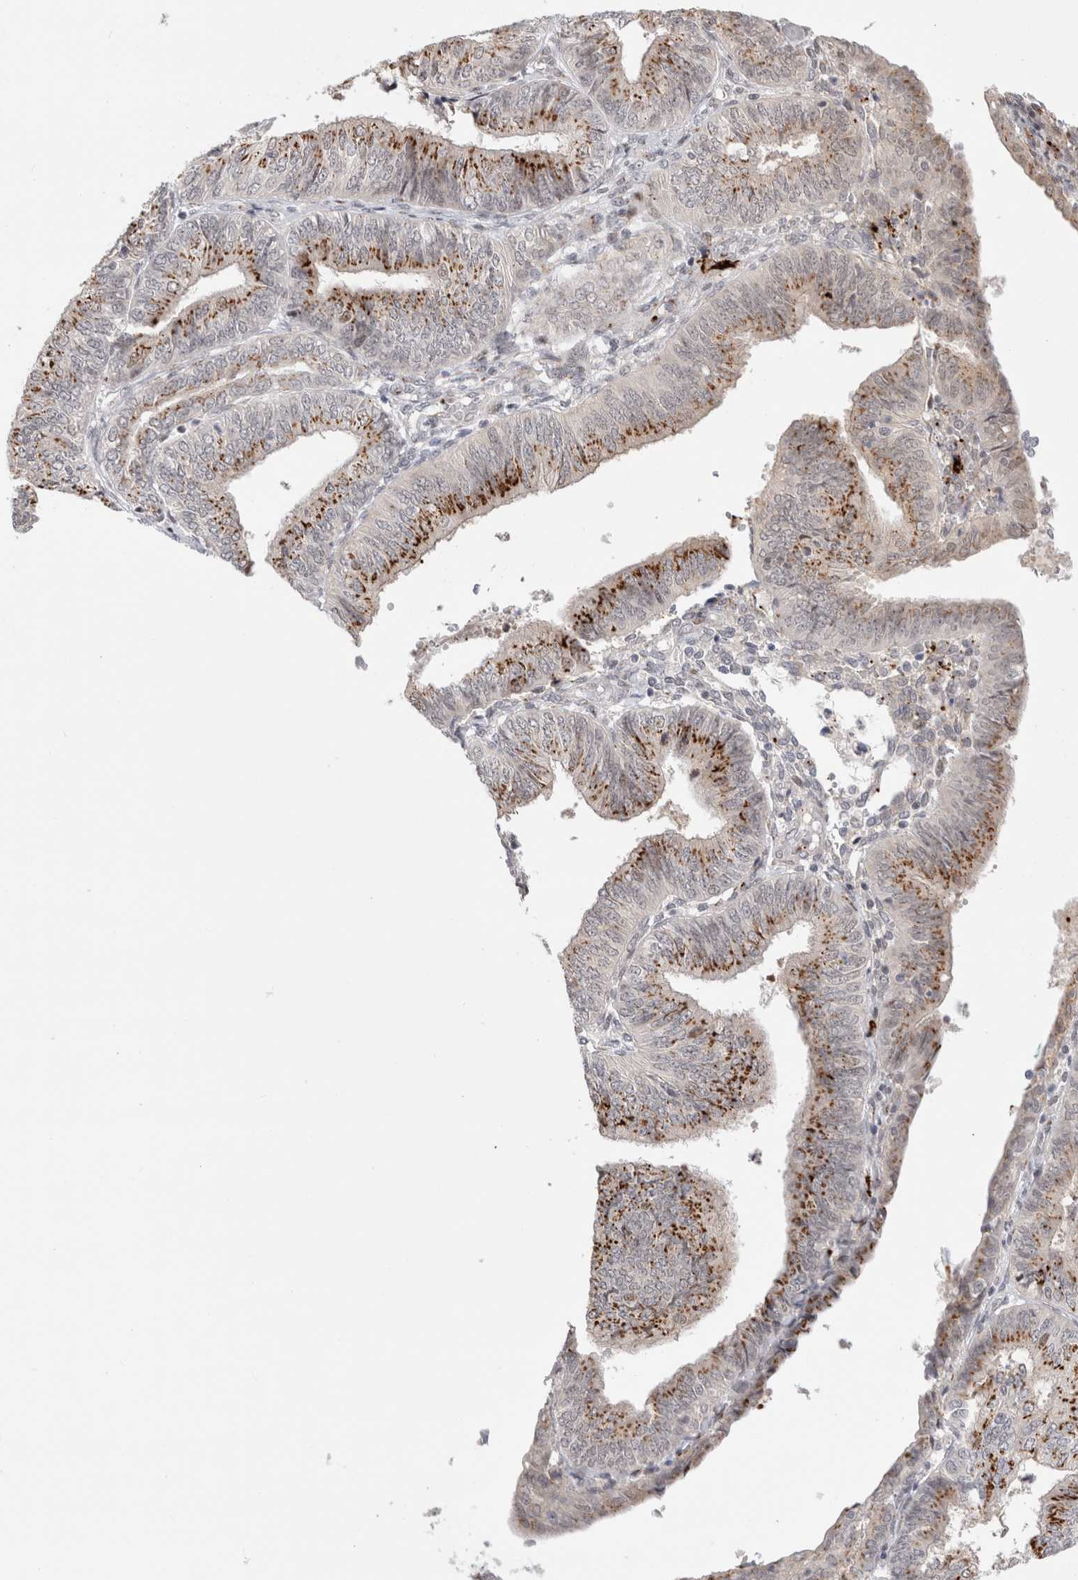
{"staining": {"intensity": "strong", "quantity": ">75%", "location": "cytoplasmic/membranous"}, "tissue": "endometrial cancer", "cell_type": "Tumor cells", "image_type": "cancer", "snomed": [{"axis": "morphology", "description": "Adenocarcinoma, NOS"}, {"axis": "topography", "description": "Endometrium"}], "caption": "This is an image of immunohistochemistry staining of endometrial cancer, which shows strong staining in the cytoplasmic/membranous of tumor cells.", "gene": "VPS28", "patient": {"sex": "female", "age": 58}}